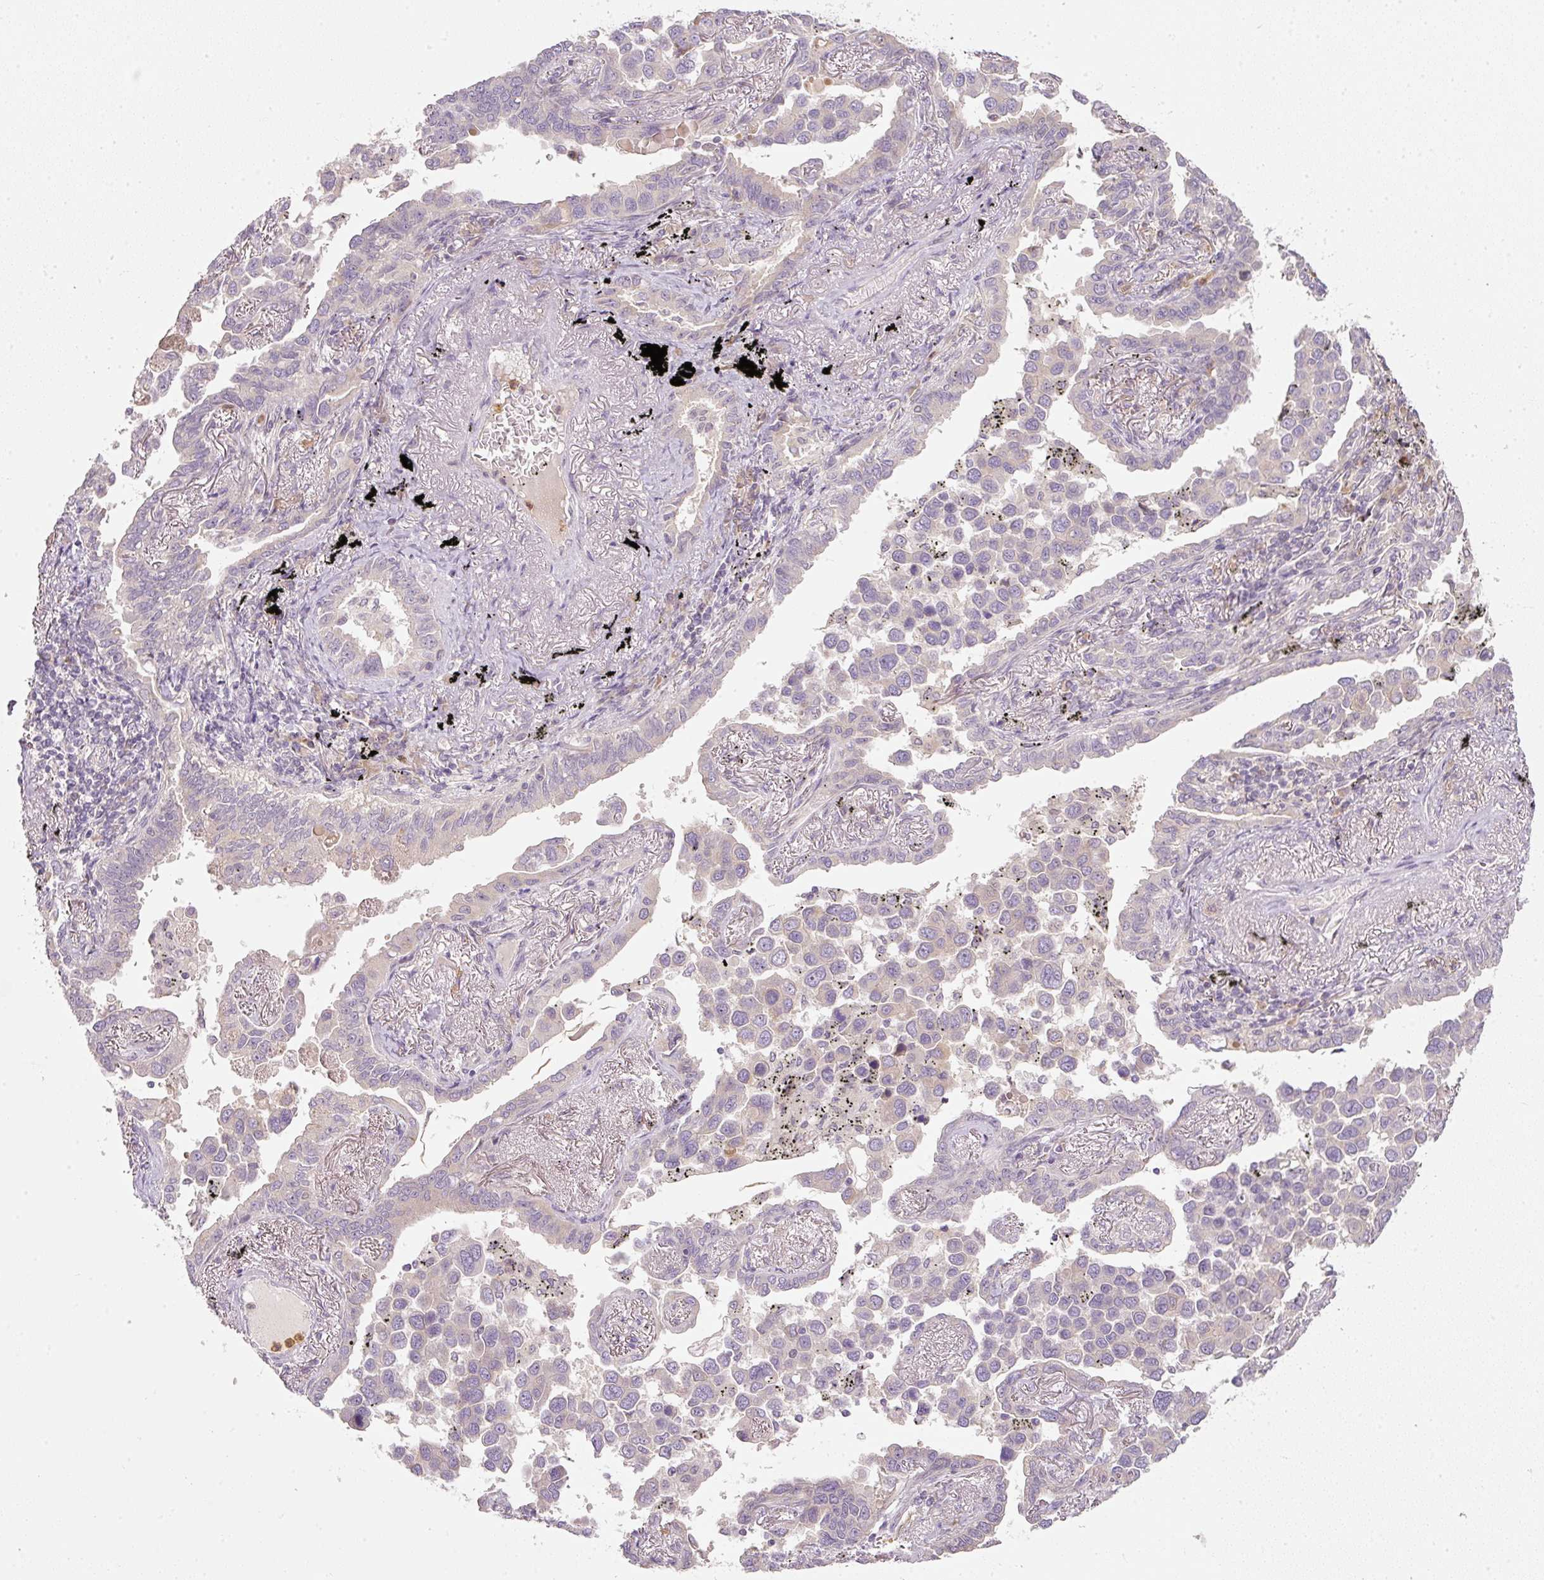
{"staining": {"intensity": "negative", "quantity": "none", "location": "none"}, "tissue": "lung cancer", "cell_type": "Tumor cells", "image_type": "cancer", "snomed": [{"axis": "morphology", "description": "Adenocarcinoma, NOS"}, {"axis": "topography", "description": "Lung"}], "caption": "Tumor cells show no significant protein positivity in lung cancer (adenocarcinoma).", "gene": "CTTNBP2", "patient": {"sex": "male", "age": 67}}